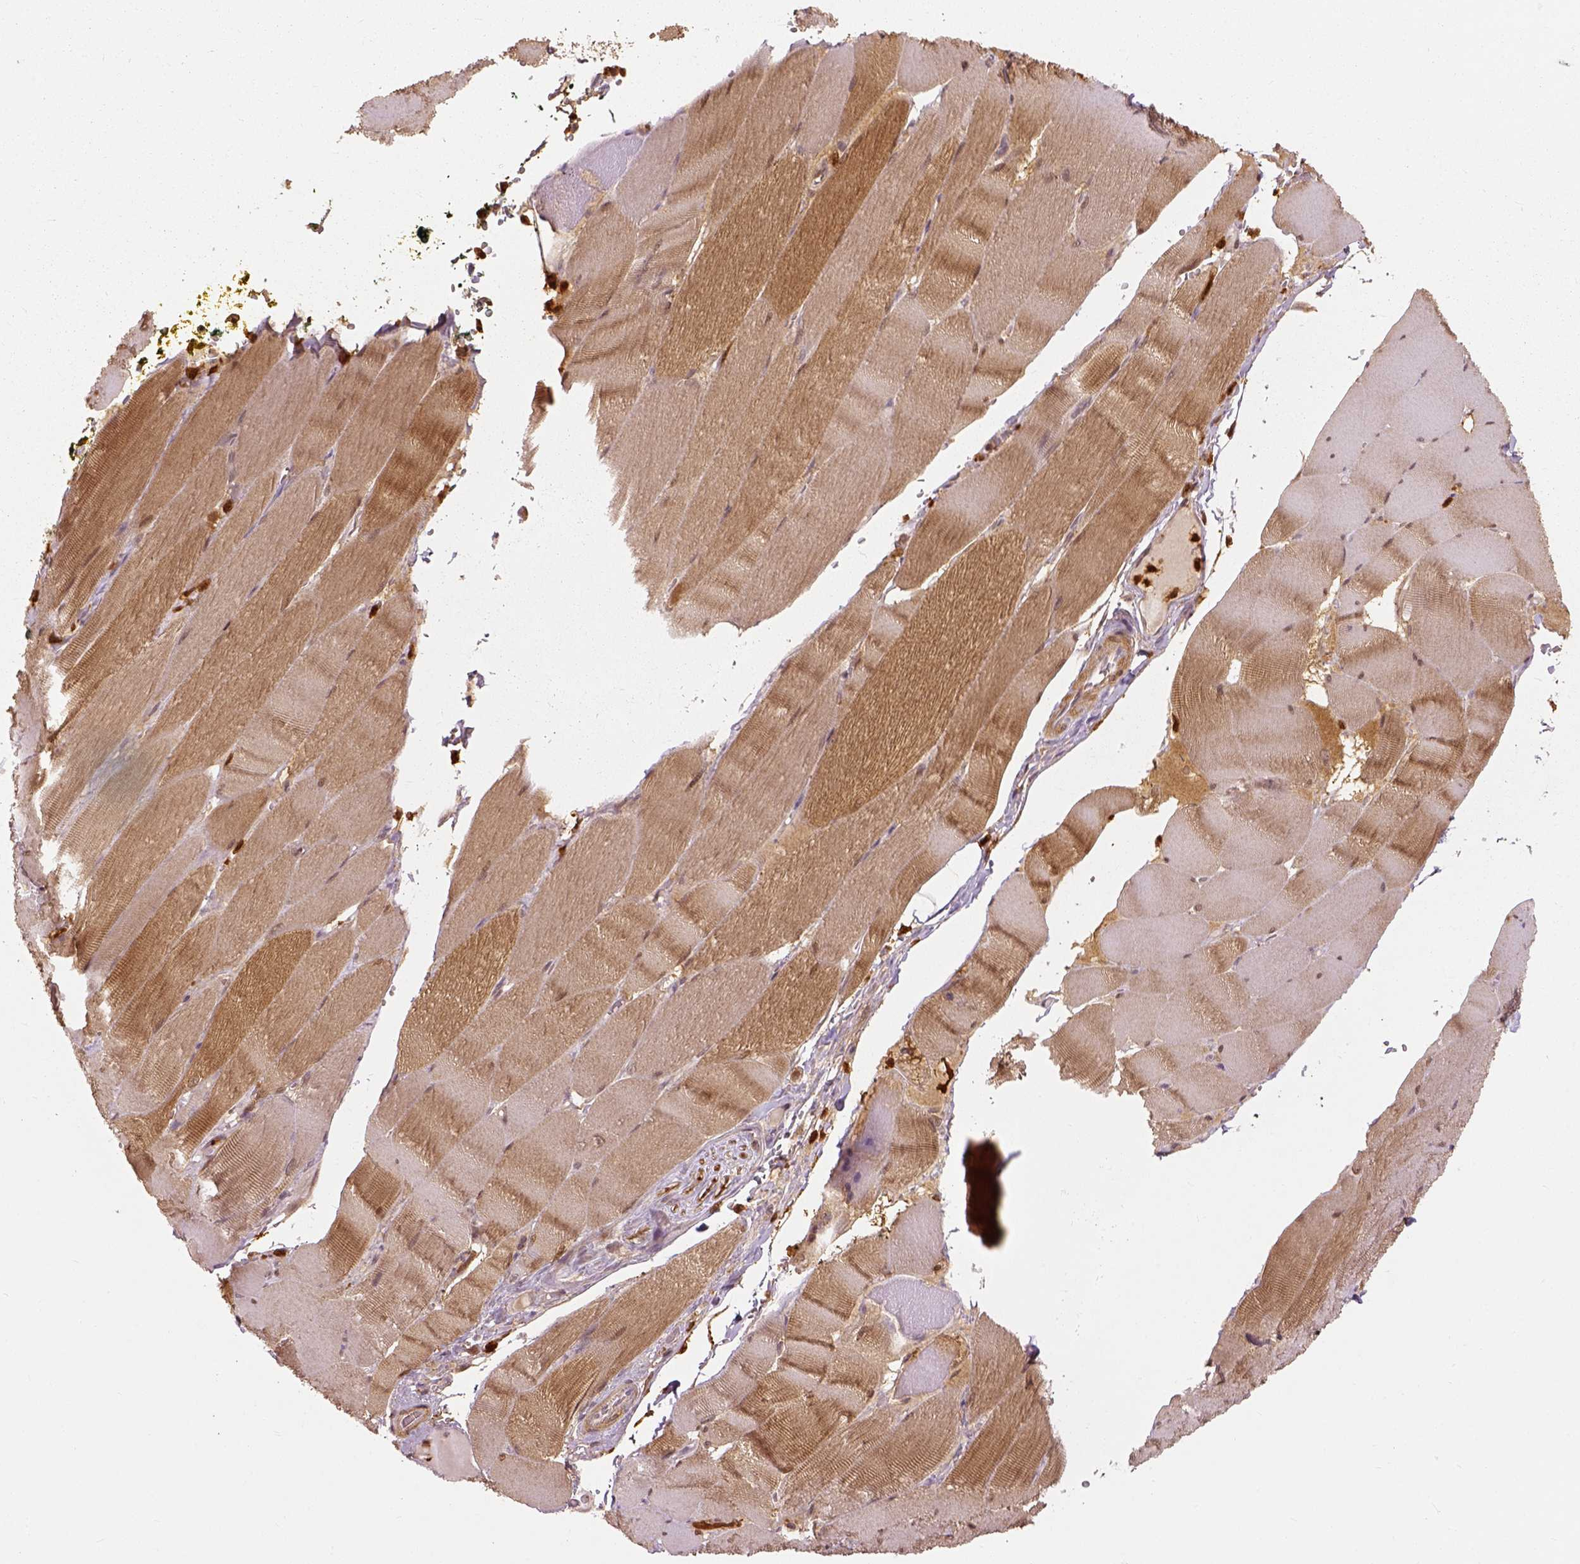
{"staining": {"intensity": "moderate", "quantity": "25%-75%", "location": "cytoplasmic/membranous"}, "tissue": "skeletal muscle", "cell_type": "Myocytes", "image_type": "normal", "snomed": [{"axis": "morphology", "description": "Normal tissue, NOS"}, {"axis": "topography", "description": "Skeletal muscle"}], "caption": "Immunohistochemical staining of normal human skeletal muscle shows moderate cytoplasmic/membranous protein positivity in approximately 25%-75% of myocytes.", "gene": "GPI", "patient": {"sex": "male", "age": 56}}